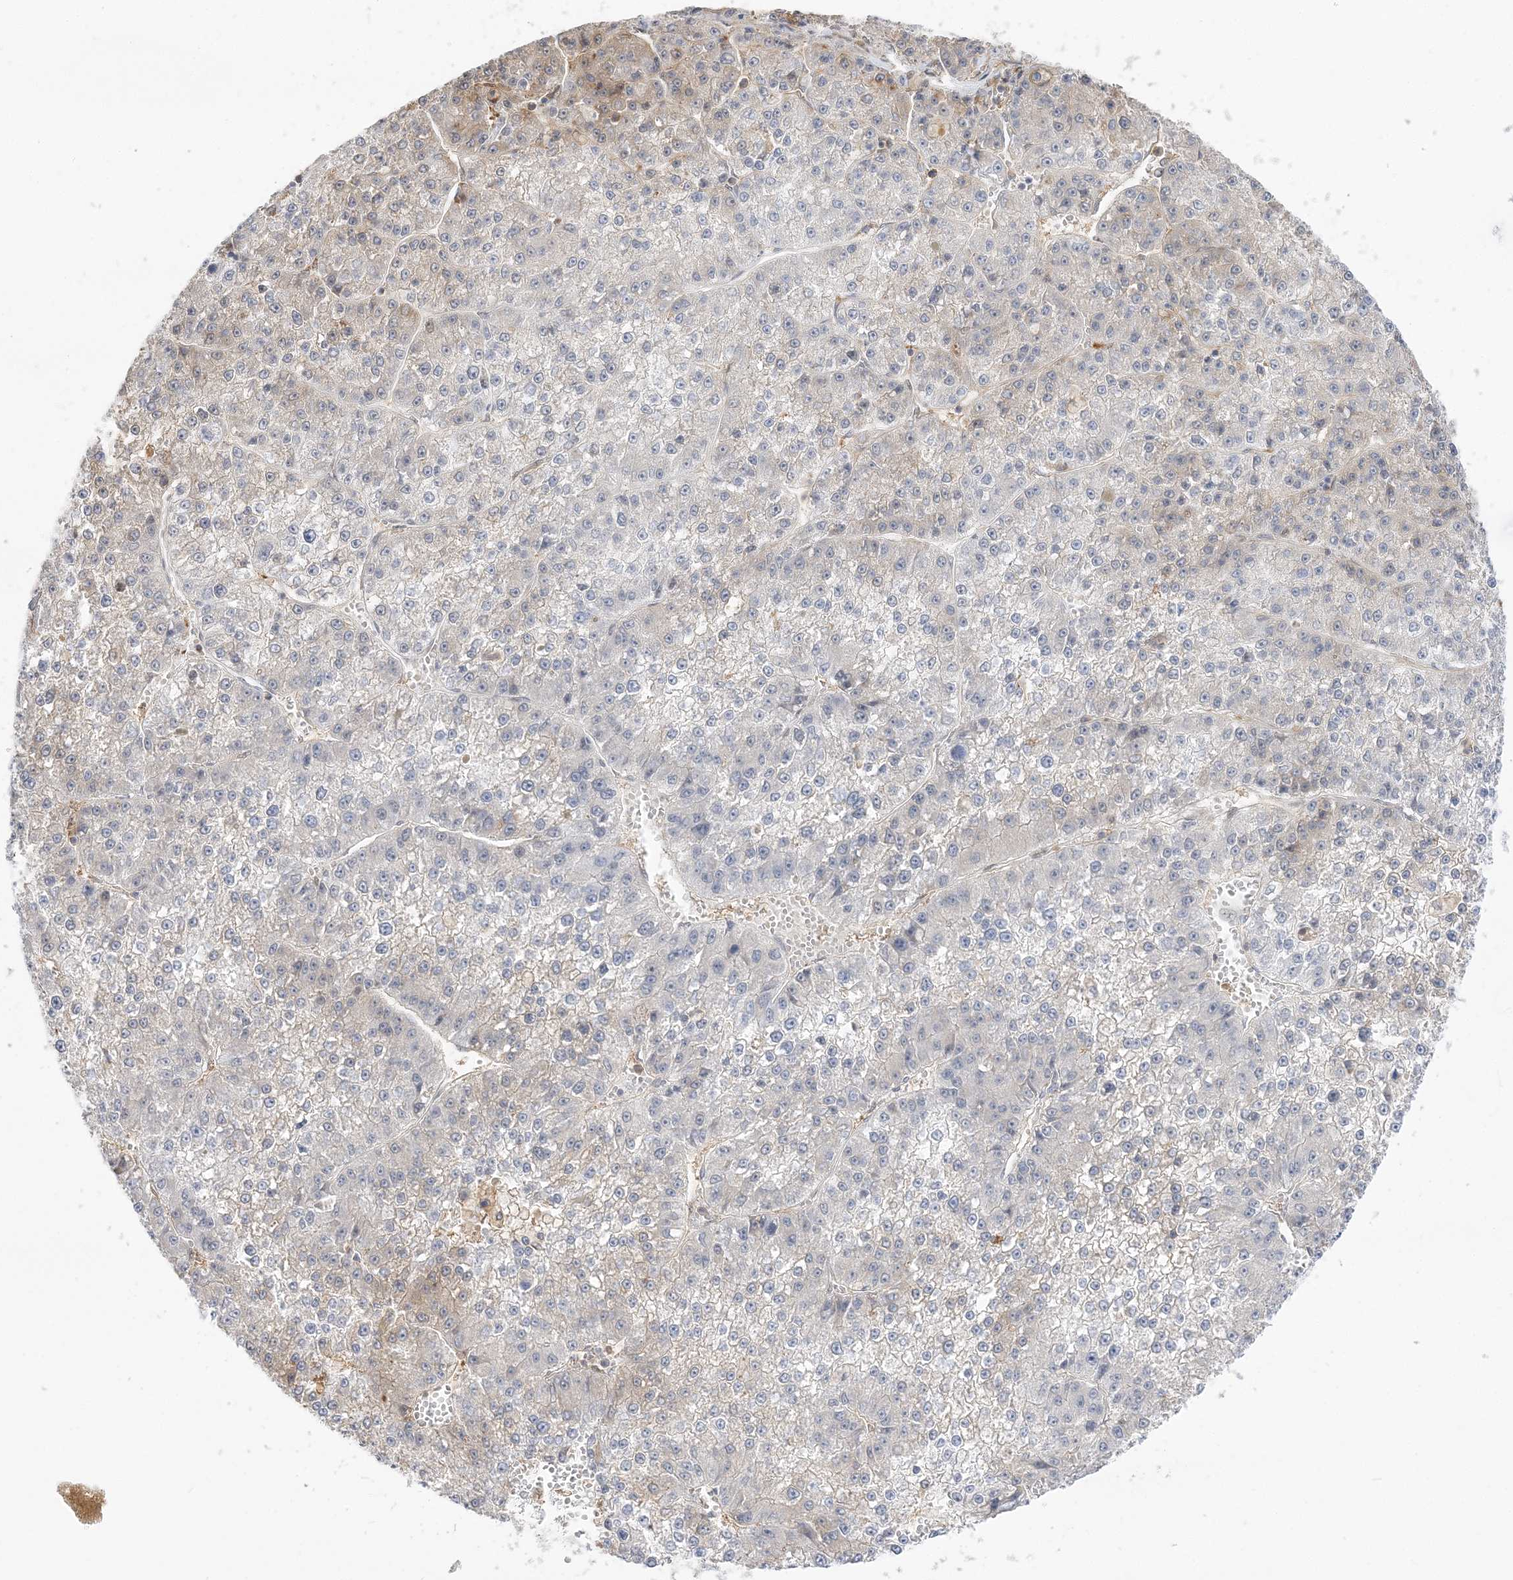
{"staining": {"intensity": "negative", "quantity": "none", "location": "none"}, "tissue": "liver cancer", "cell_type": "Tumor cells", "image_type": "cancer", "snomed": [{"axis": "morphology", "description": "Carcinoma, Hepatocellular, NOS"}, {"axis": "topography", "description": "Liver"}], "caption": "Micrograph shows no protein expression in tumor cells of liver hepatocellular carcinoma tissue.", "gene": "THADA", "patient": {"sex": "female", "age": 73}}